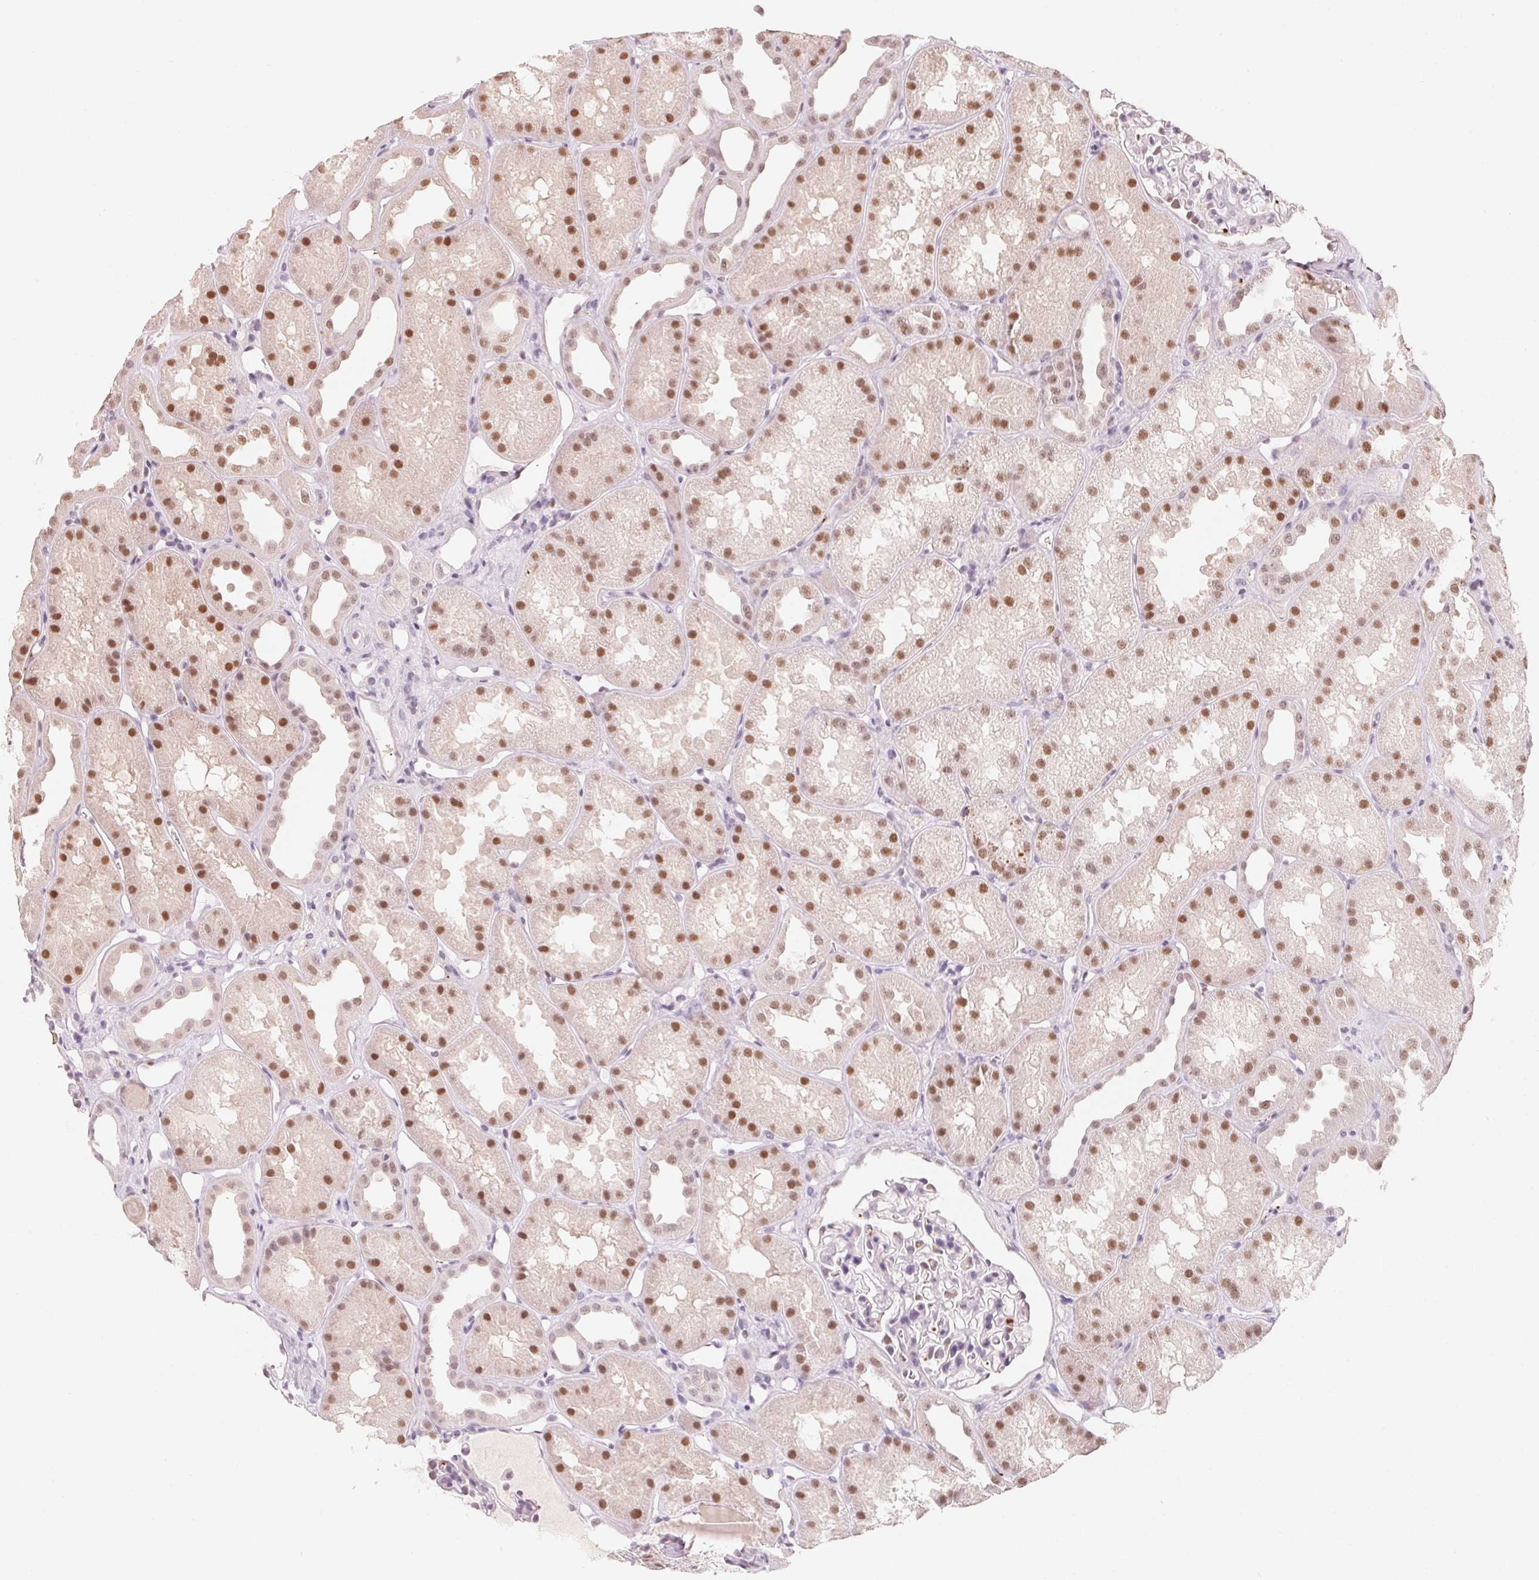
{"staining": {"intensity": "weak", "quantity": "<25%", "location": "nuclear"}, "tissue": "kidney", "cell_type": "Cells in glomeruli", "image_type": "normal", "snomed": [{"axis": "morphology", "description": "Normal tissue, NOS"}, {"axis": "topography", "description": "Kidney"}], "caption": "The micrograph demonstrates no significant positivity in cells in glomeruli of kidney. Brightfield microscopy of IHC stained with DAB (brown) and hematoxylin (blue), captured at high magnification.", "gene": "ARHGAP22", "patient": {"sex": "male", "age": 61}}